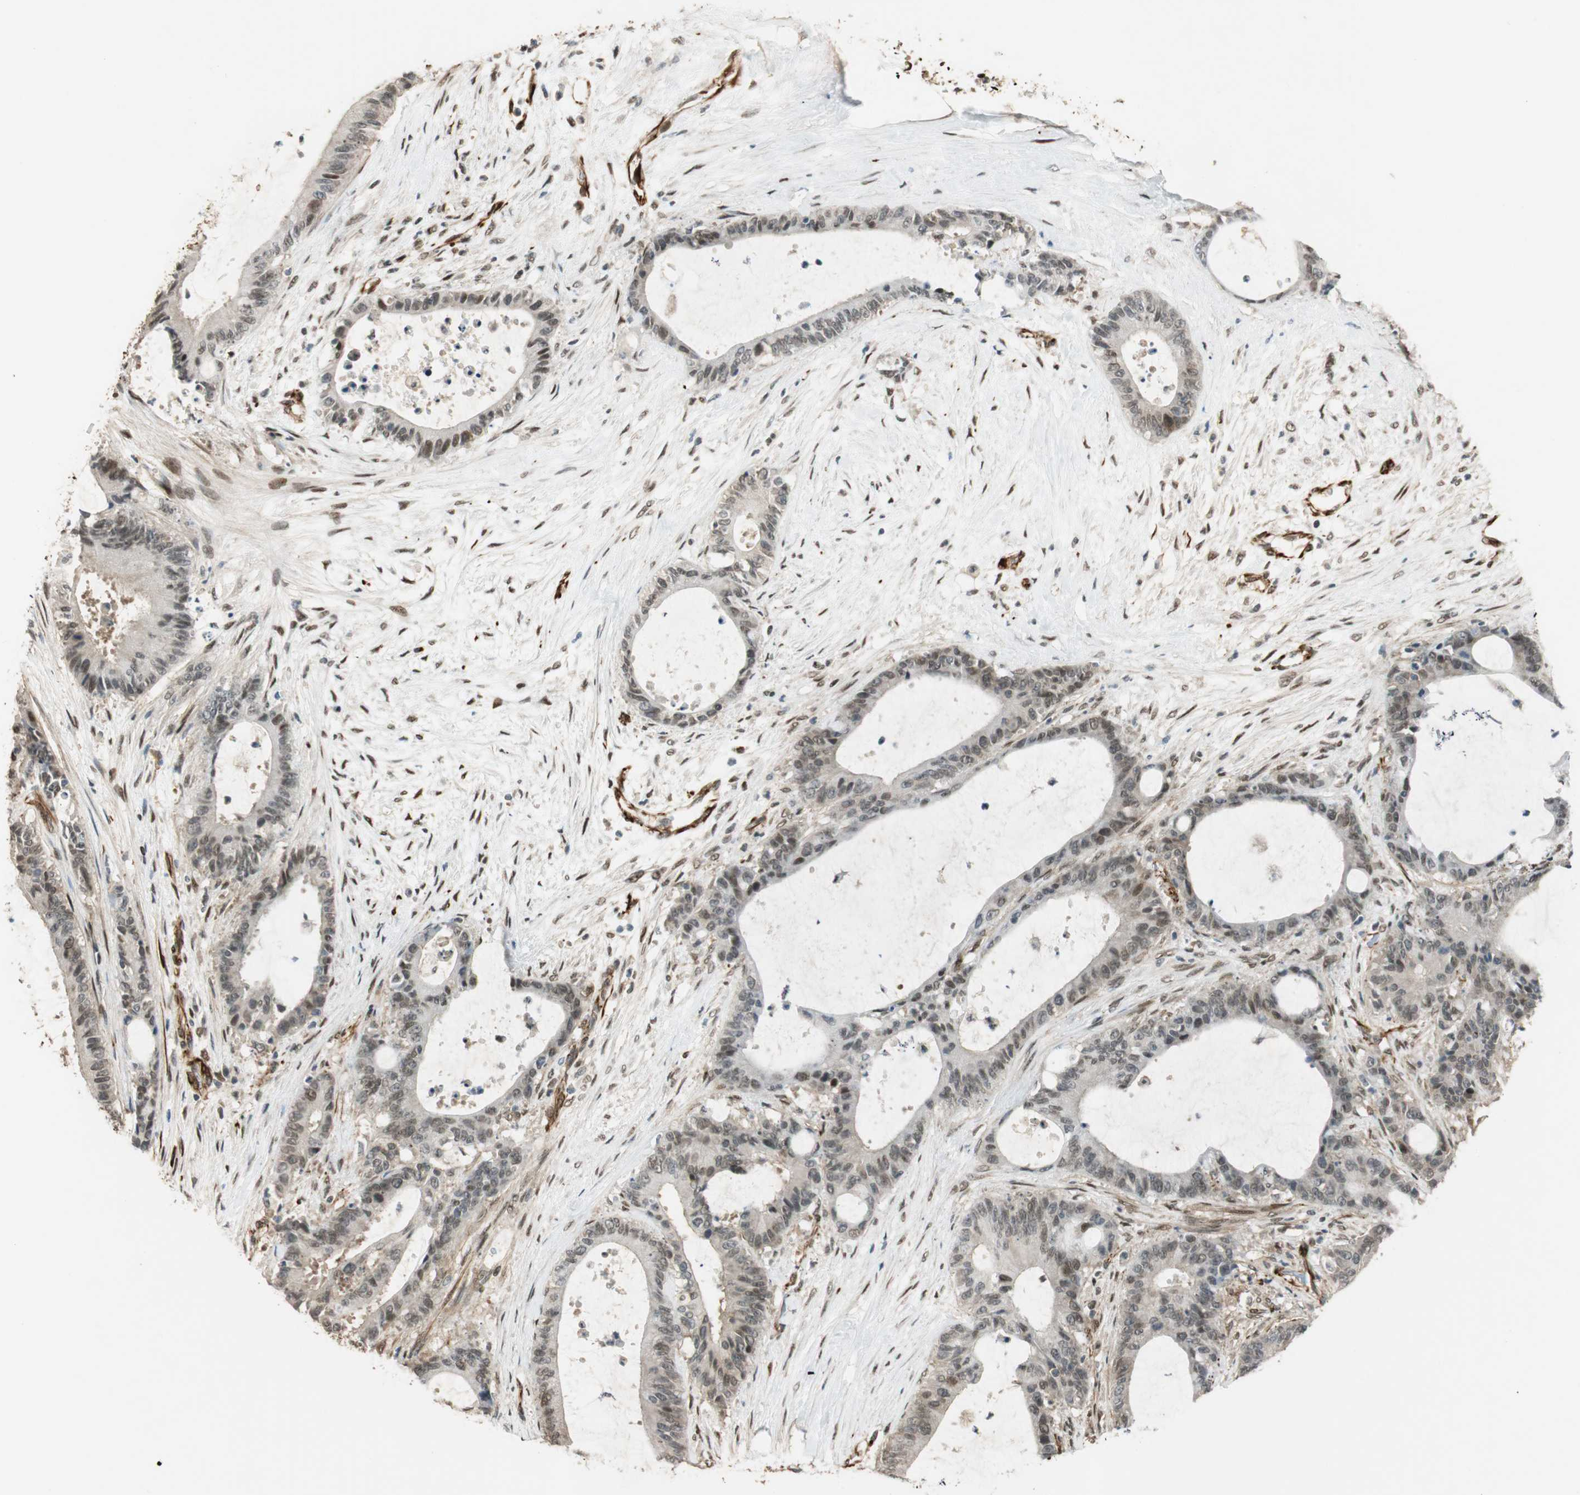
{"staining": {"intensity": "weak", "quantity": "25%-75%", "location": "nuclear"}, "tissue": "liver cancer", "cell_type": "Tumor cells", "image_type": "cancer", "snomed": [{"axis": "morphology", "description": "Cholangiocarcinoma"}, {"axis": "topography", "description": "Liver"}], "caption": "Immunohistochemistry staining of liver cancer (cholangiocarcinoma), which reveals low levels of weak nuclear positivity in approximately 25%-75% of tumor cells indicating weak nuclear protein positivity. The staining was performed using DAB (brown) for protein detection and nuclei were counterstained in hematoxylin (blue).", "gene": "NES", "patient": {"sex": "female", "age": 73}}